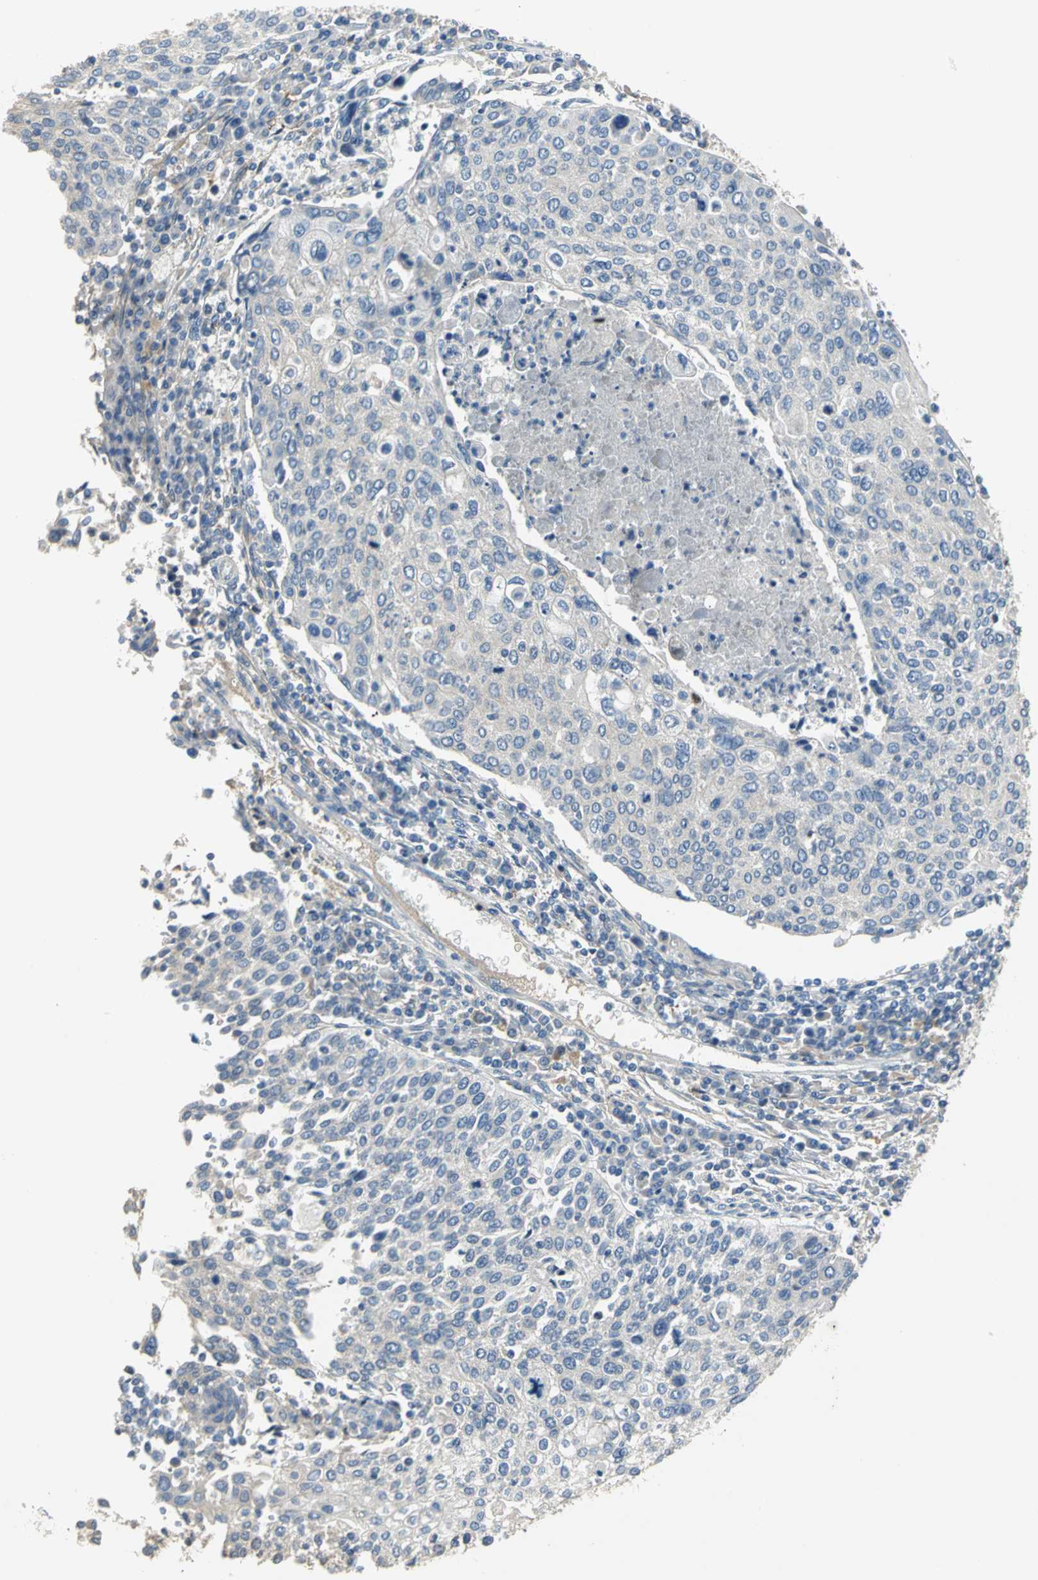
{"staining": {"intensity": "negative", "quantity": "none", "location": "none"}, "tissue": "cervical cancer", "cell_type": "Tumor cells", "image_type": "cancer", "snomed": [{"axis": "morphology", "description": "Squamous cell carcinoma, NOS"}, {"axis": "topography", "description": "Cervix"}], "caption": "Cervical cancer (squamous cell carcinoma) was stained to show a protein in brown. There is no significant expression in tumor cells. (DAB (3,3'-diaminobenzidine) immunohistochemistry (IHC) with hematoxylin counter stain).", "gene": "IL17RB", "patient": {"sex": "female", "age": 40}}